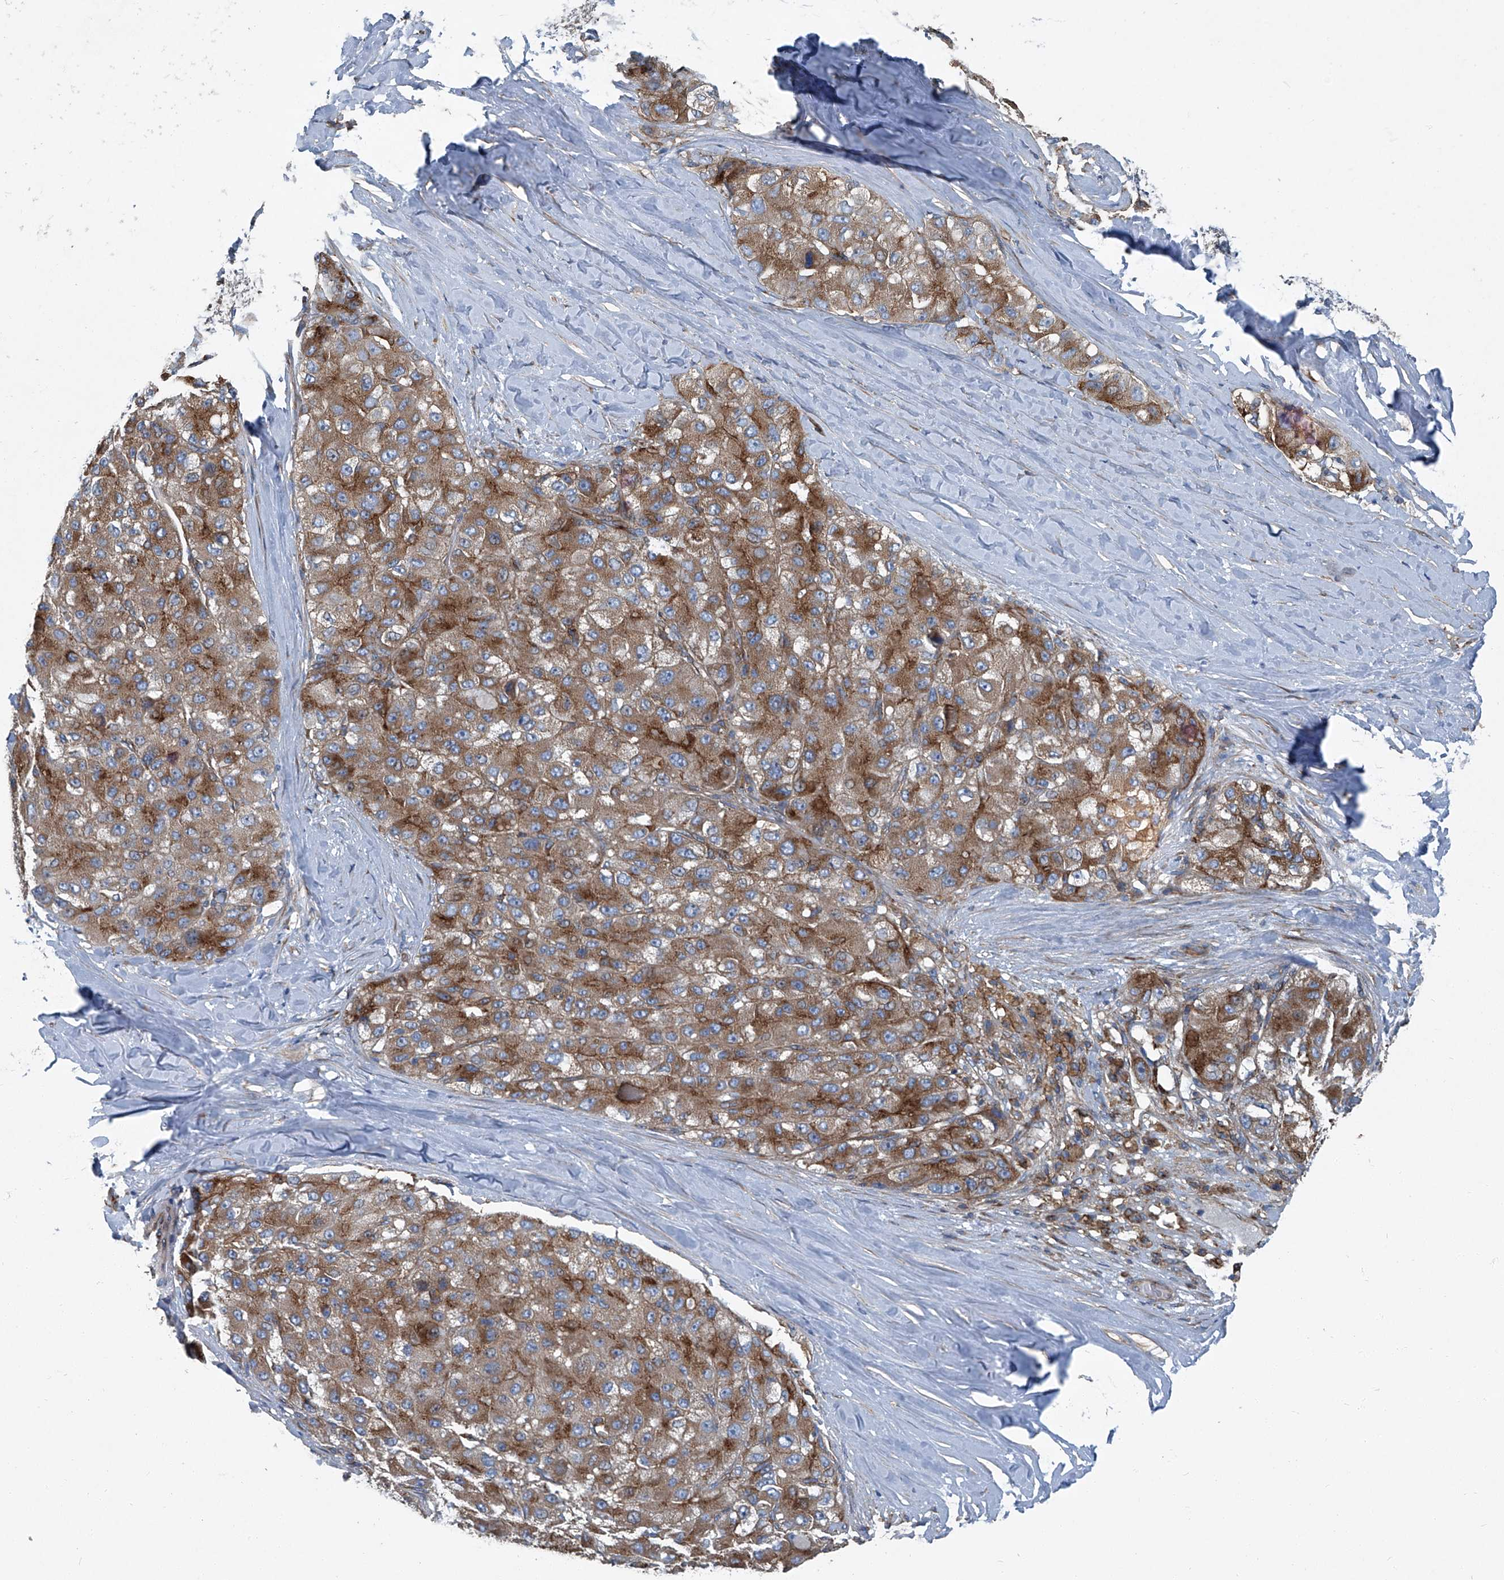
{"staining": {"intensity": "moderate", "quantity": ">75%", "location": "cytoplasmic/membranous"}, "tissue": "liver cancer", "cell_type": "Tumor cells", "image_type": "cancer", "snomed": [{"axis": "morphology", "description": "Carcinoma, Hepatocellular, NOS"}, {"axis": "topography", "description": "Liver"}], "caption": "Liver hepatocellular carcinoma stained with a brown dye displays moderate cytoplasmic/membranous positive positivity in approximately >75% of tumor cells.", "gene": "PIGH", "patient": {"sex": "male", "age": 80}}